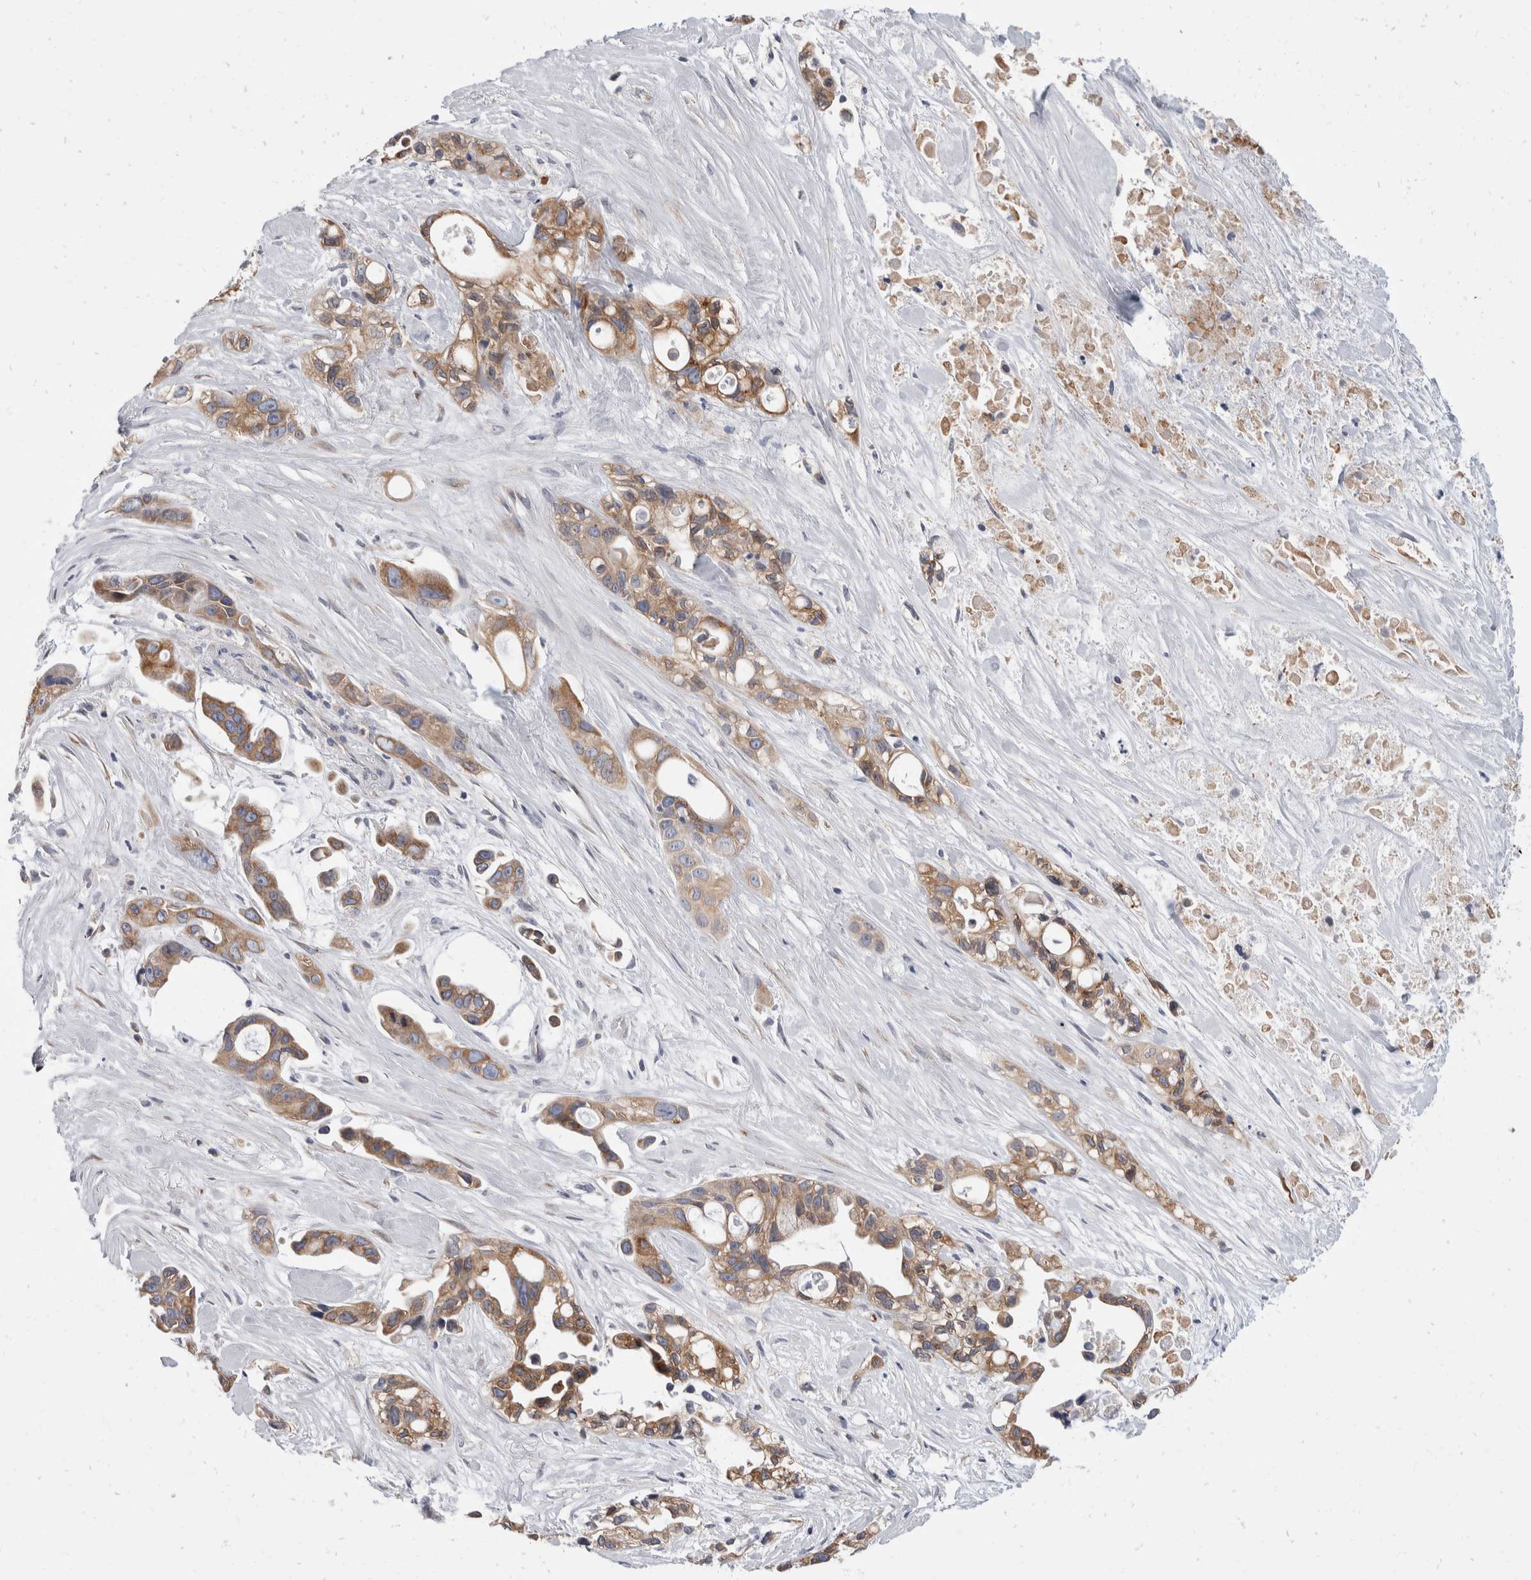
{"staining": {"intensity": "moderate", "quantity": ">75%", "location": "cytoplasmic/membranous"}, "tissue": "pancreatic cancer", "cell_type": "Tumor cells", "image_type": "cancer", "snomed": [{"axis": "morphology", "description": "Adenocarcinoma, NOS"}, {"axis": "topography", "description": "Pancreas"}], "caption": "Immunohistochemistry of pancreatic cancer (adenocarcinoma) shows medium levels of moderate cytoplasmic/membranous positivity in approximately >75% of tumor cells.", "gene": "TMEM245", "patient": {"sex": "male", "age": 53}}